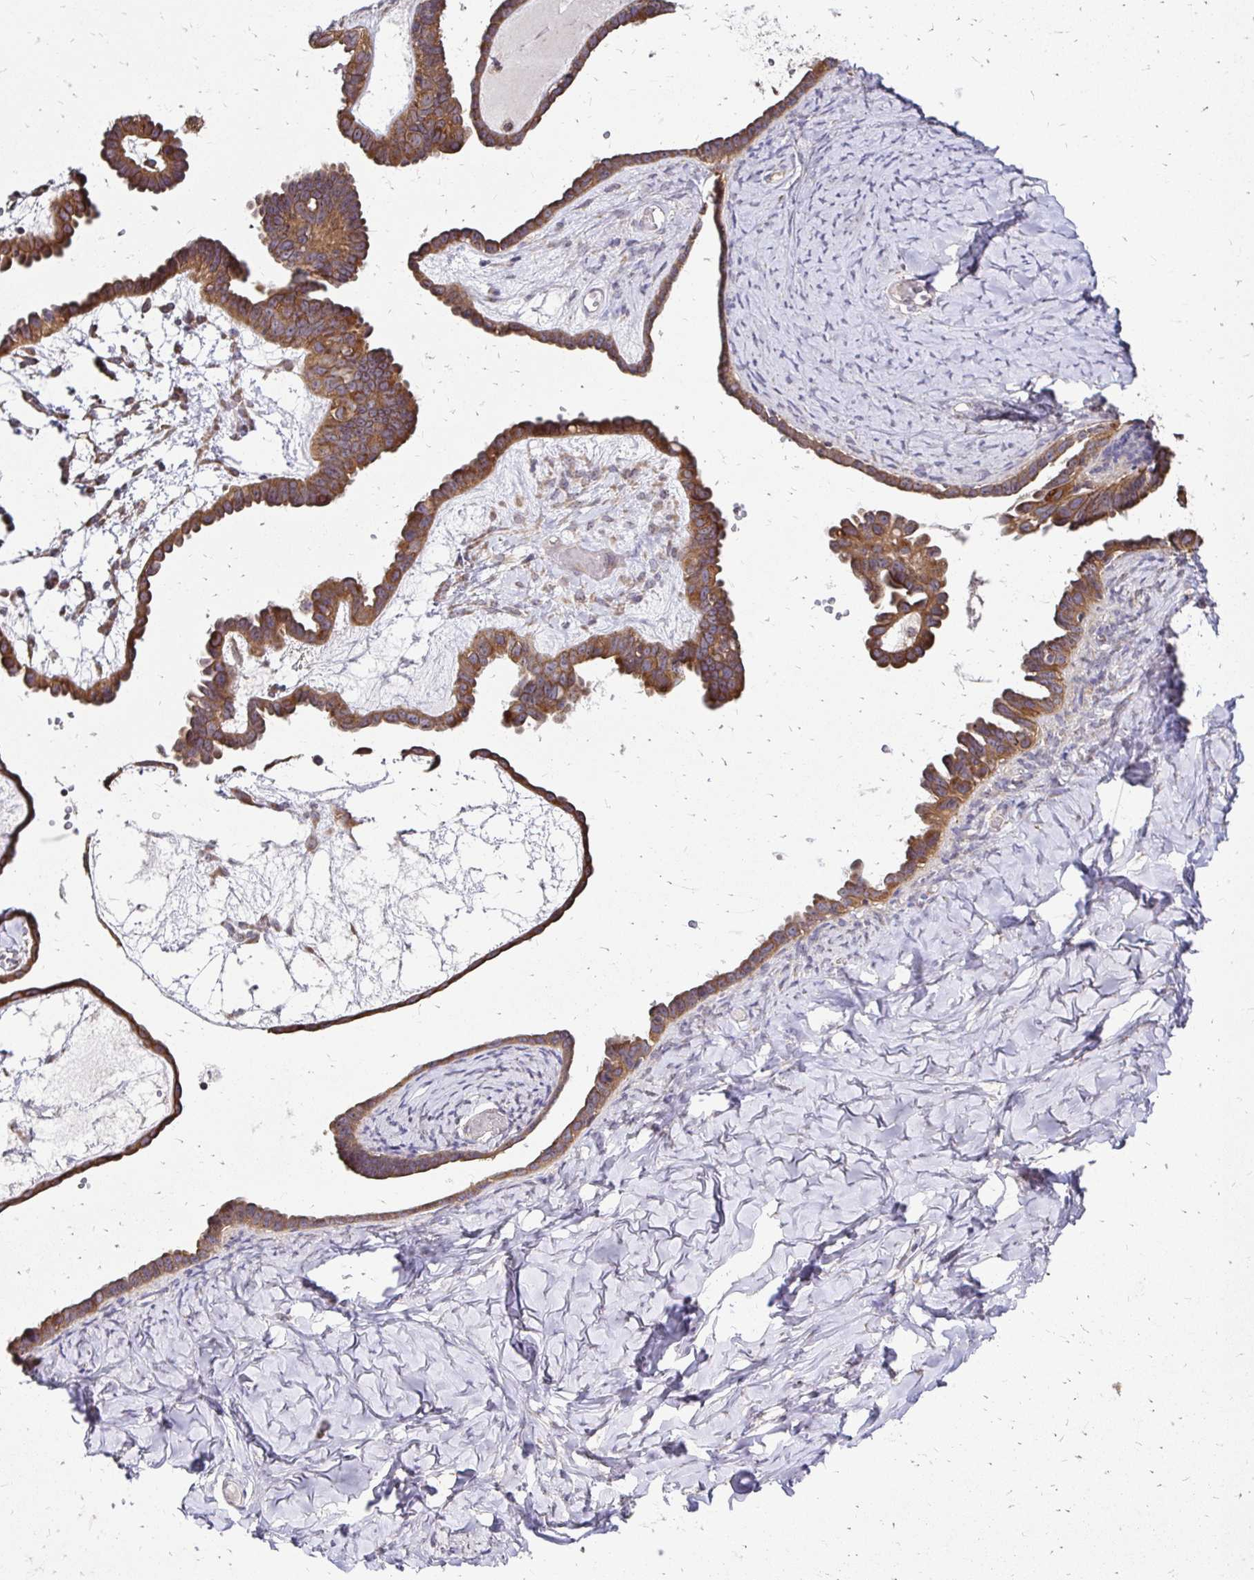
{"staining": {"intensity": "moderate", "quantity": ">75%", "location": "cytoplasmic/membranous"}, "tissue": "ovarian cancer", "cell_type": "Tumor cells", "image_type": "cancer", "snomed": [{"axis": "morphology", "description": "Cystadenocarcinoma, serous, NOS"}, {"axis": "topography", "description": "Ovary"}], "caption": "Human ovarian cancer (serous cystadenocarcinoma) stained with a protein marker demonstrates moderate staining in tumor cells.", "gene": "ZW10", "patient": {"sex": "female", "age": 69}}